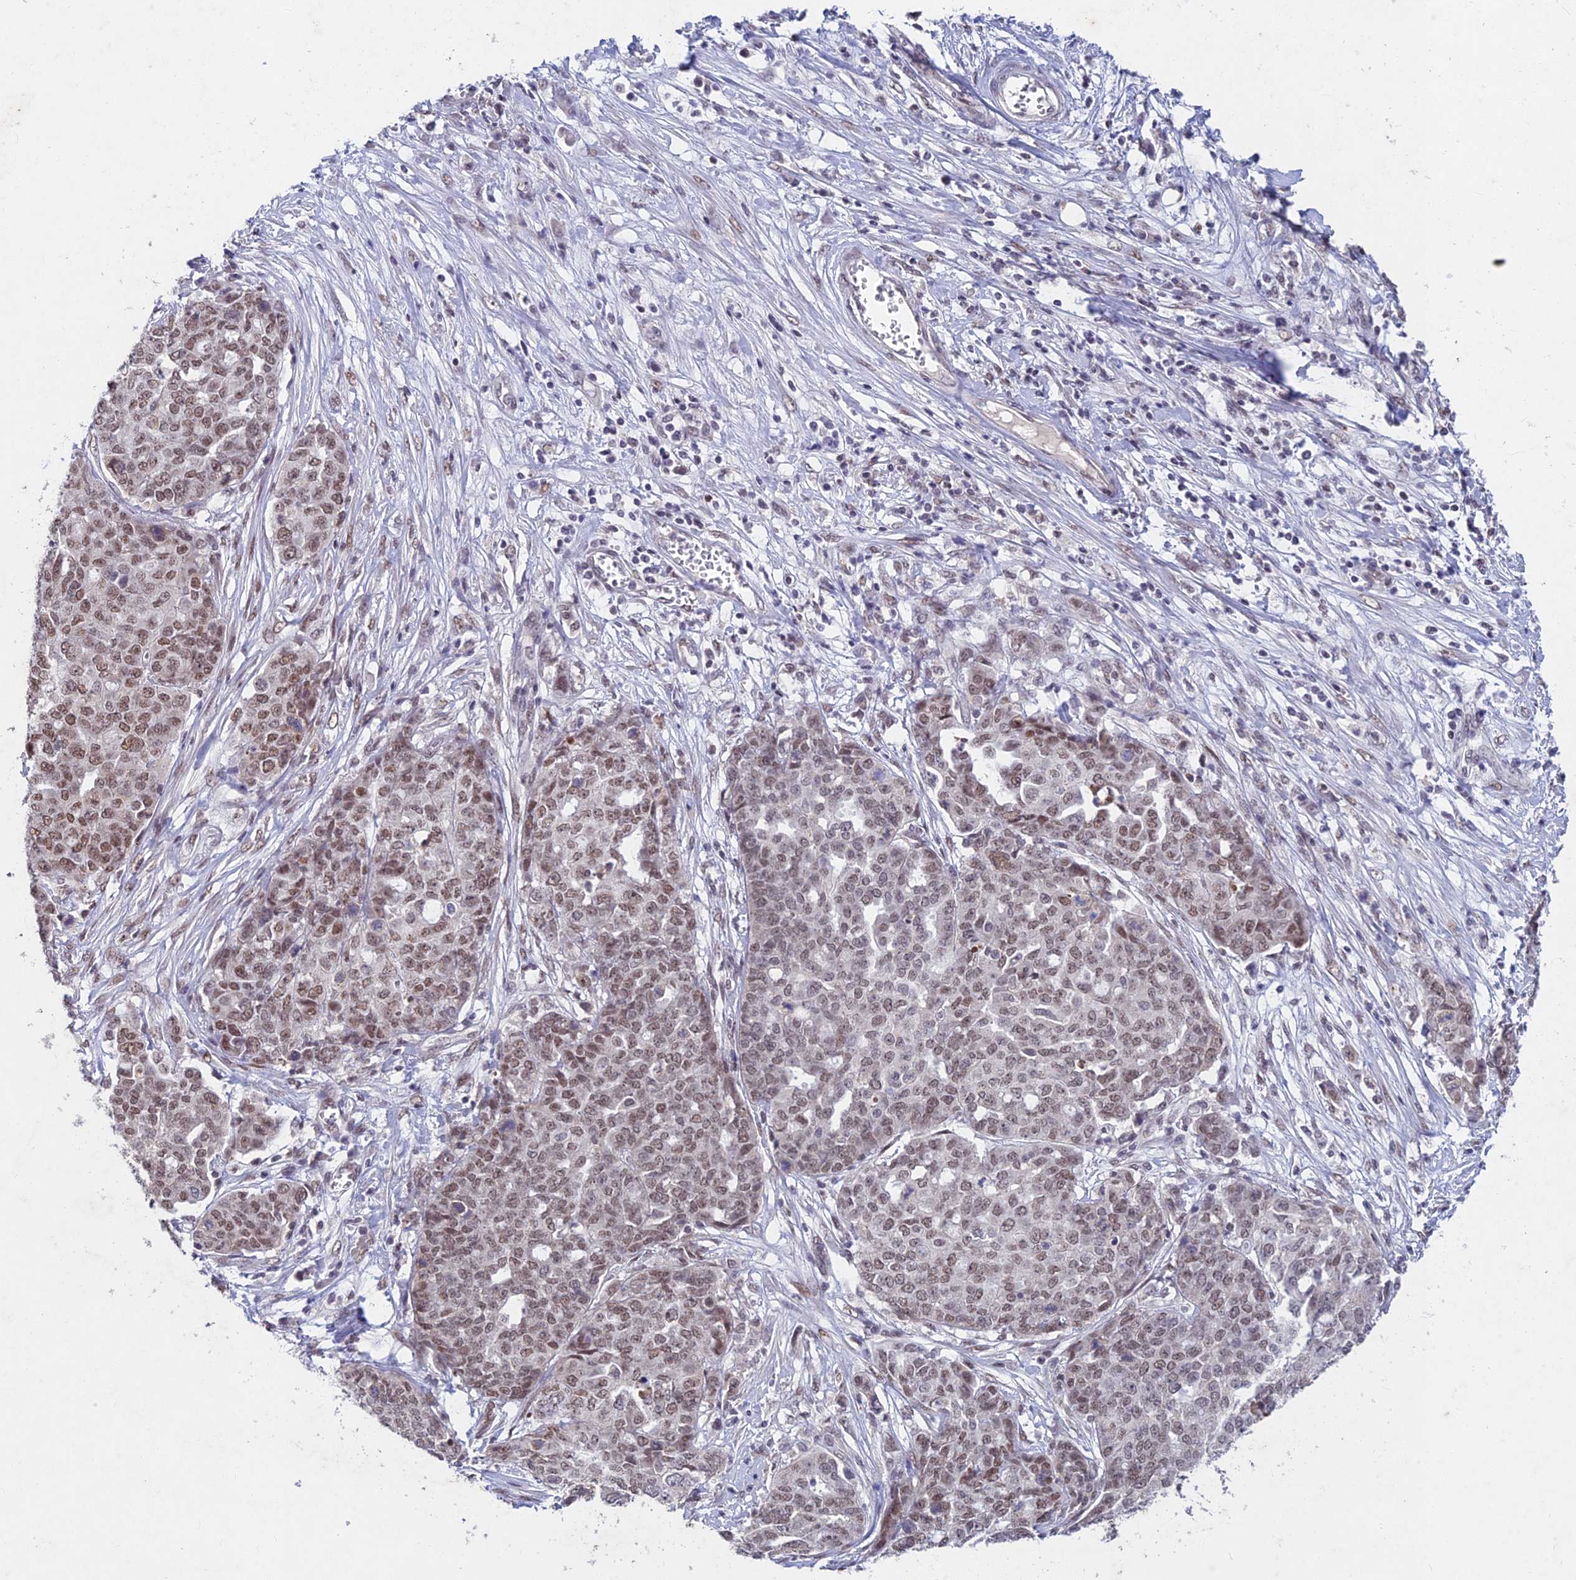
{"staining": {"intensity": "moderate", "quantity": ">75%", "location": "nuclear"}, "tissue": "ovarian cancer", "cell_type": "Tumor cells", "image_type": "cancer", "snomed": [{"axis": "morphology", "description": "Cystadenocarcinoma, serous, NOS"}, {"axis": "topography", "description": "Soft tissue"}, {"axis": "topography", "description": "Ovary"}], "caption": "A histopathology image showing moderate nuclear staining in about >75% of tumor cells in ovarian serous cystadenocarcinoma, as visualized by brown immunohistochemical staining.", "gene": "RAVER1", "patient": {"sex": "female", "age": 57}}